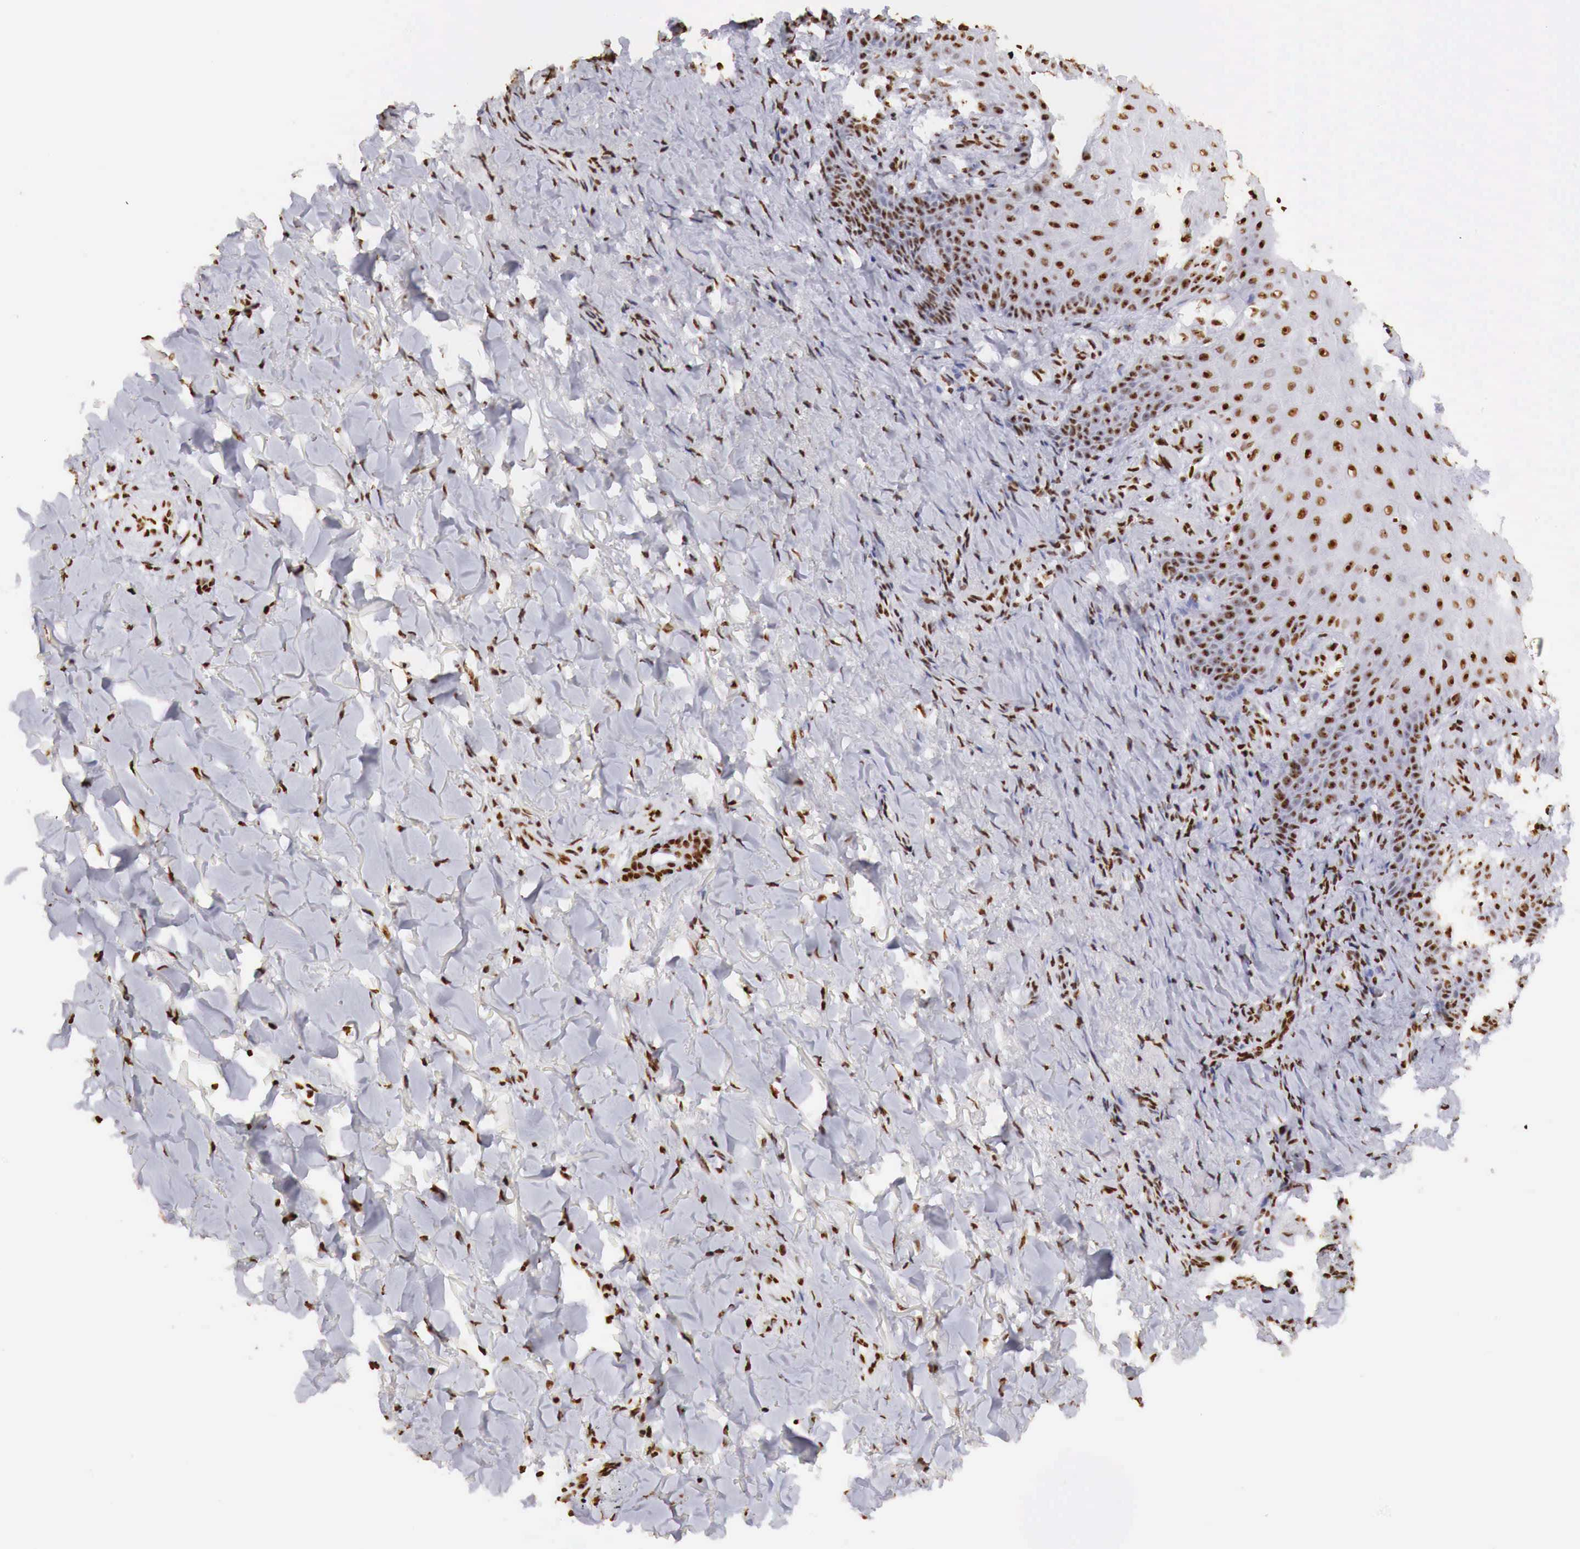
{"staining": {"intensity": "strong", "quantity": ">75%", "location": "nuclear"}, "tissue": "skin cancer", "cell_type": "Tumor cells", "image_type": "cancer", "snomed": [{"axis": "morphology", "description": "Normal tissue, NOS"}, {"axis": "morphology", "description": "Basal cell carcinoma"}, {"axis": "topography", "description": "Skin"}], "caption": "Immunohistochemical staining of human basal cell carcinoma (skin) reveals high levels of strong nuclear protein expression in approximately >75% of tumor cells. The protein is shown in brown color, while the nuclei are stained blue.", "gene": "DKC1", "patient": {"sex": "male", "age": 81}}